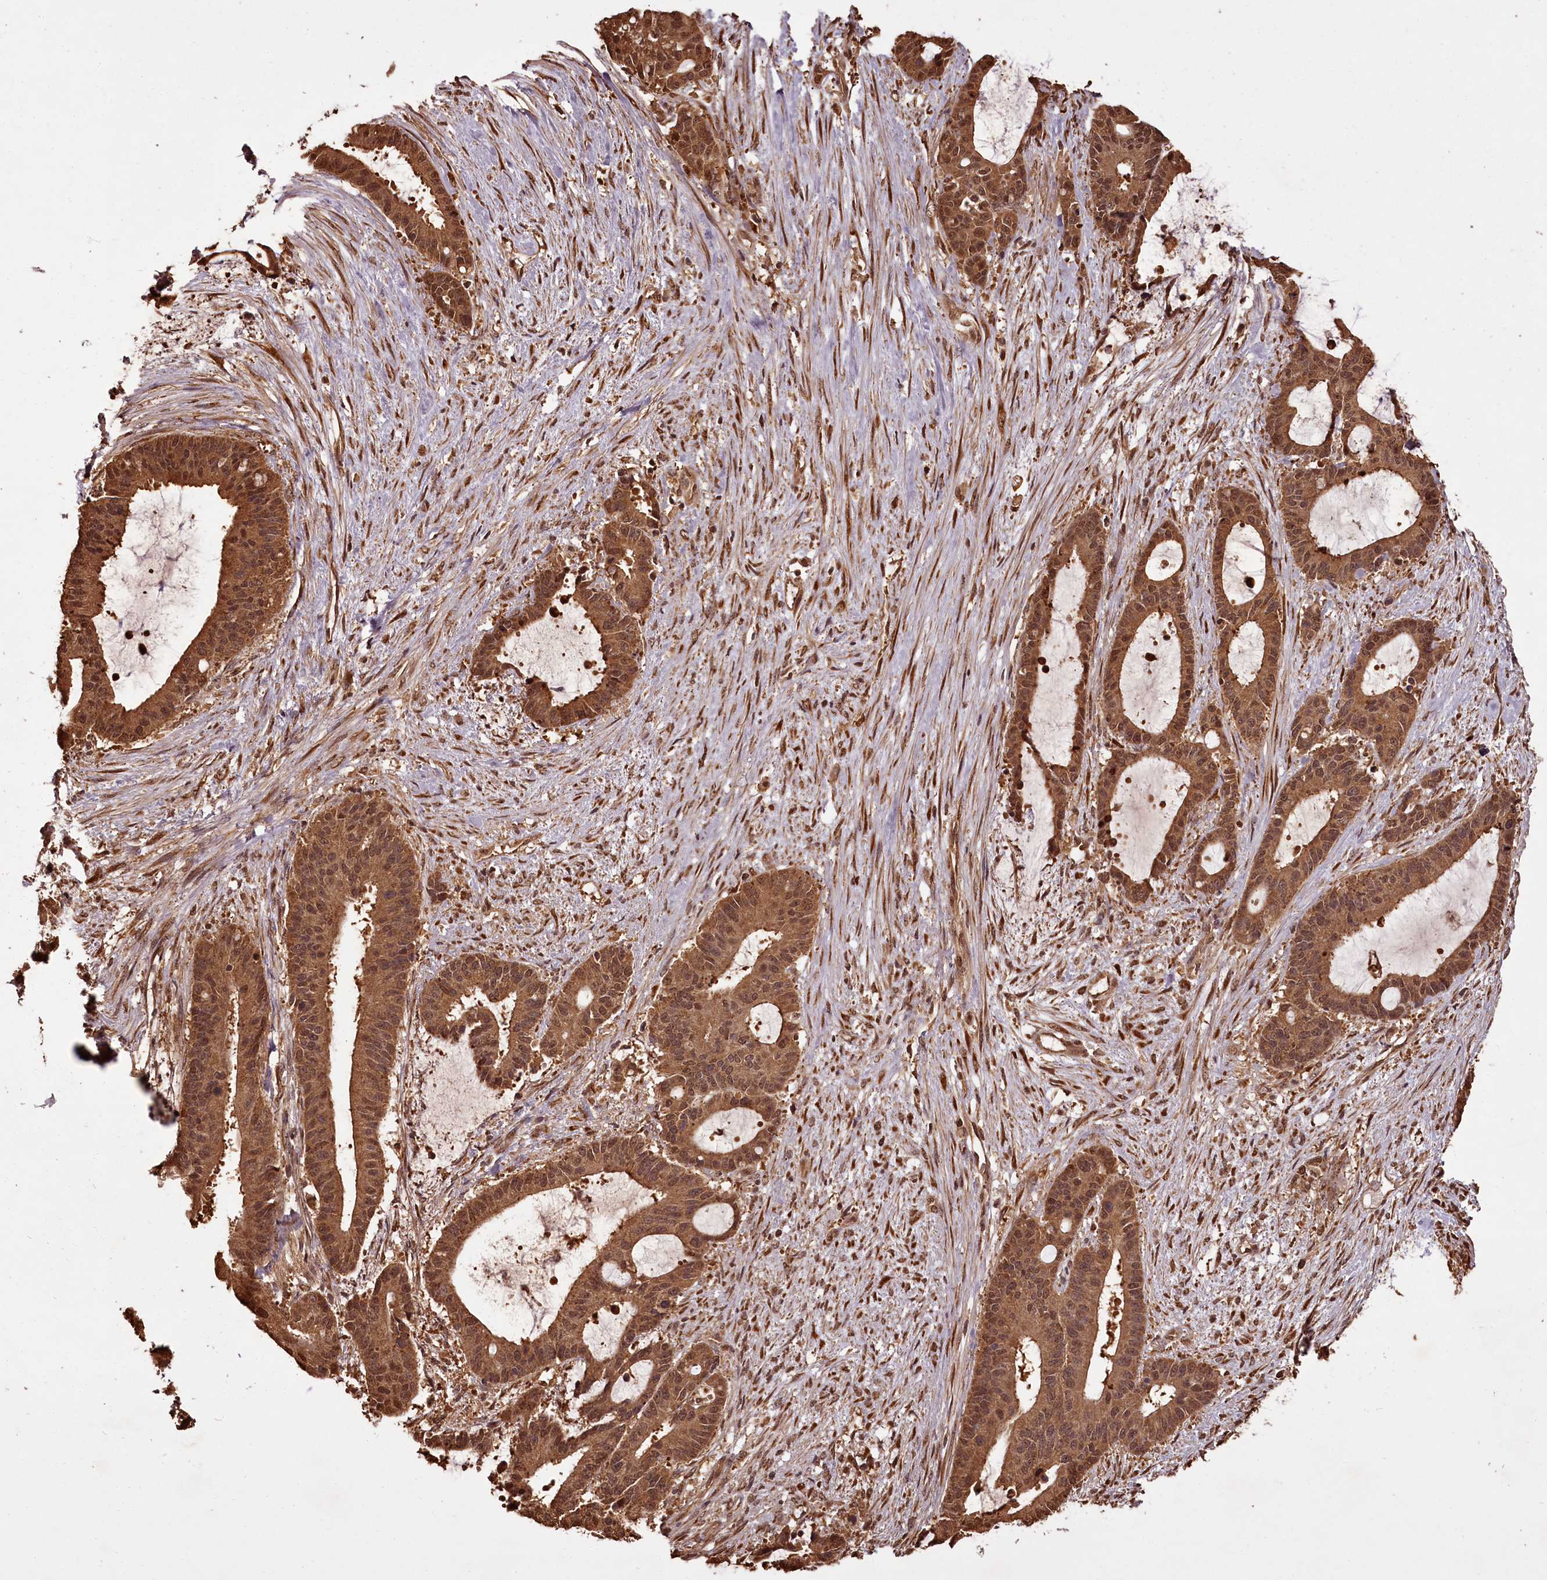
{"staining": {"intensity": "moderate", "quantity": ">75%", "location": "cytoplasmic/membranous,nuclear"}, "tissue": "liver cancer", "cell_type": "Tumor cells", "image_type": "cancer", "snomed": [{"axis": "morphology", "description": "Normal tissue, NOS"}, {"axis": "morphology", "description": "Cholangiocarcinoma"}, {"axis": "topography", "description": "Liver"}, {"axis": "topography", "description": "Peripheral nerve tissue"}], "caption": "High-power microscopy captured an immunohistochemistry micrograph of liver cholangiocarcinoma, revealing moderate cytoplasmic/membranous and nuclear staining in approximately >75% of tumor cells.", "gene": "NPRL2", "patient": {"sex": "female", "age": 73}}